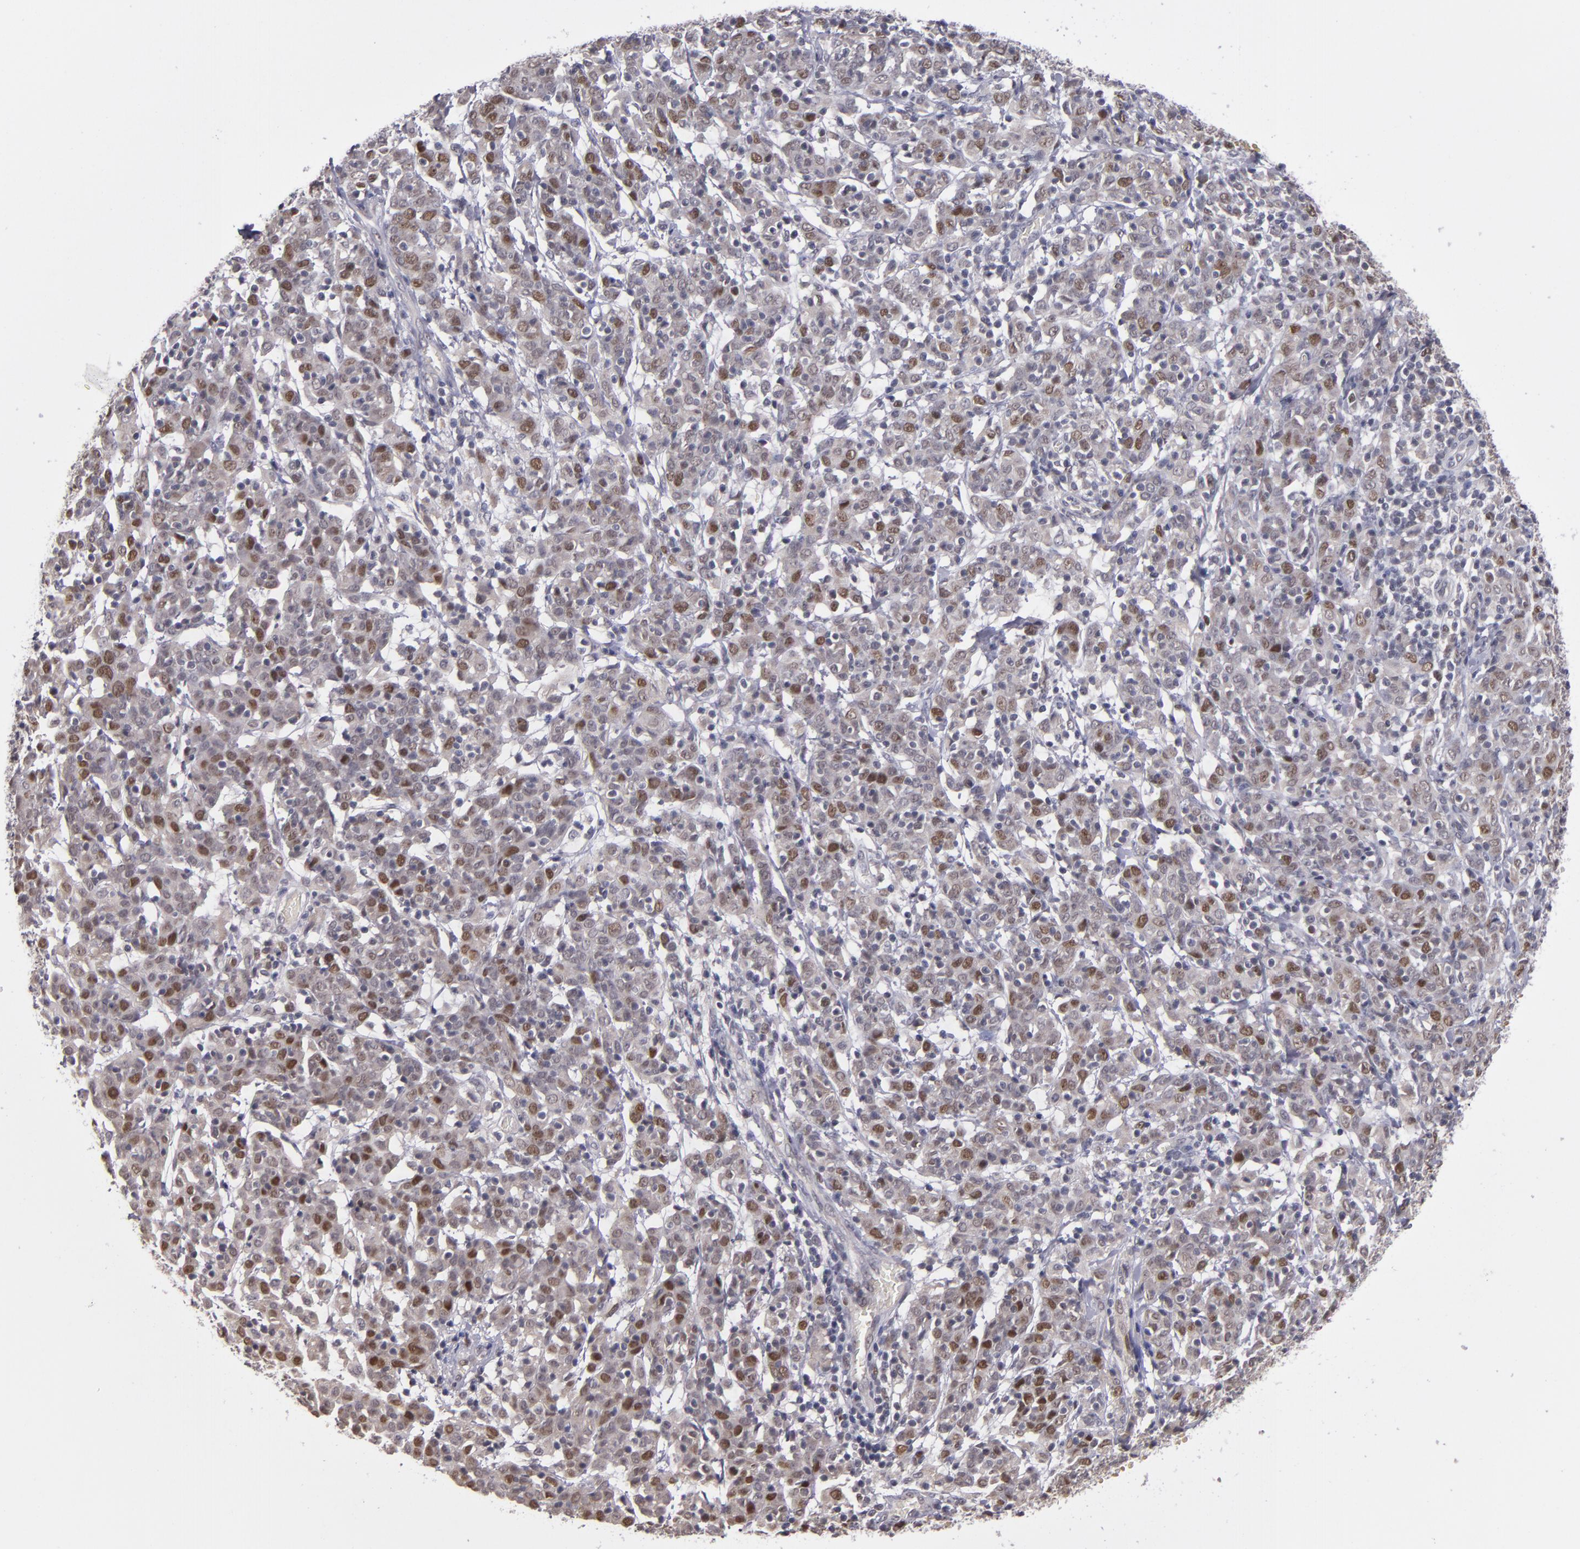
{"staining": {"intensity": "moderate", "quantity": "25%-75%", "location": "nuclear"}, "tissue": "cervical cancer", "cell_type": "Tumor cells", "image_type": "cancer", "snomed": [{"axis": "morphology", "description": "Normal tissue, NOS"}, {"axis": "morphology", "description": "Squamous cell carcinoma, NOS"}, {"axis": "topography", "description": "Cervix"}], "caption": "This histopathology image reveals cervical squamous cell carcinoma stained with immunohistochemistry to label a protein in brown. The nuclear of tumor cells show moderate positivity for the protein. Nuclei are counter-stained blue.", "gene": "CDC7", "patient": {"sex": "female", "age": 67}}